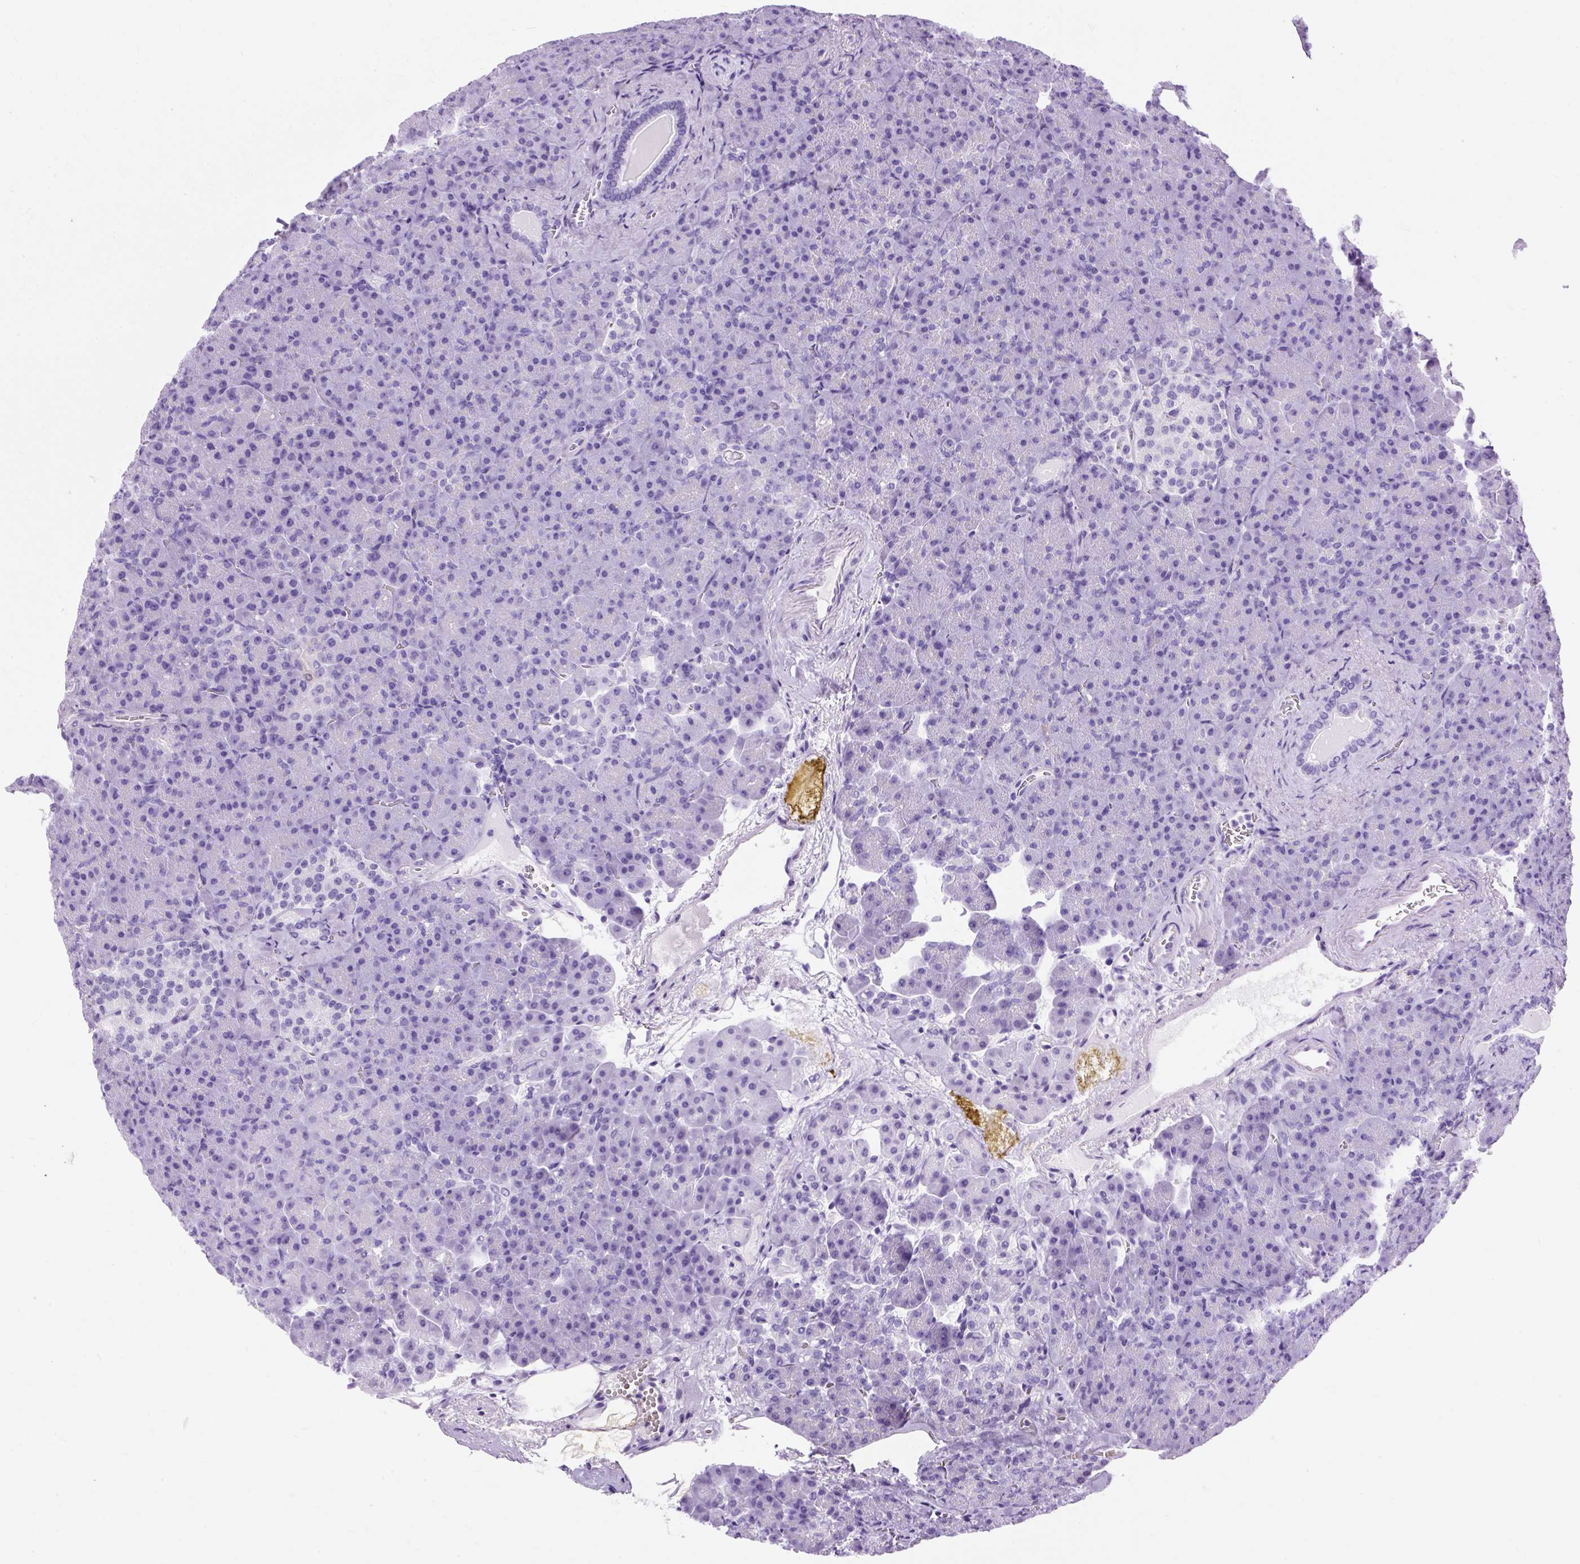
{"staining": {"intensity": "negative", "quantity": "none", "location": "none"}, "tissue": "pancreas", "cell_type": "Exocrine glandular cells", "image_type": "normal", "snomed": [{"axis": "morphology", "description": "Normal tissue, NOS"}, {"axis": "topography", "description": "Pancreas"}], "caption": "Immunohistochemistry micrograph of benign pancreas: pancreas stained with DAB displays no significant protein positivity in exocrine glandular cells. The staining is performed using DAB brown chromogen with nuclei counter-stained in using hematoxylin.", "gene": "PVALB", "patient": {"sex": "female", "age": 74}}